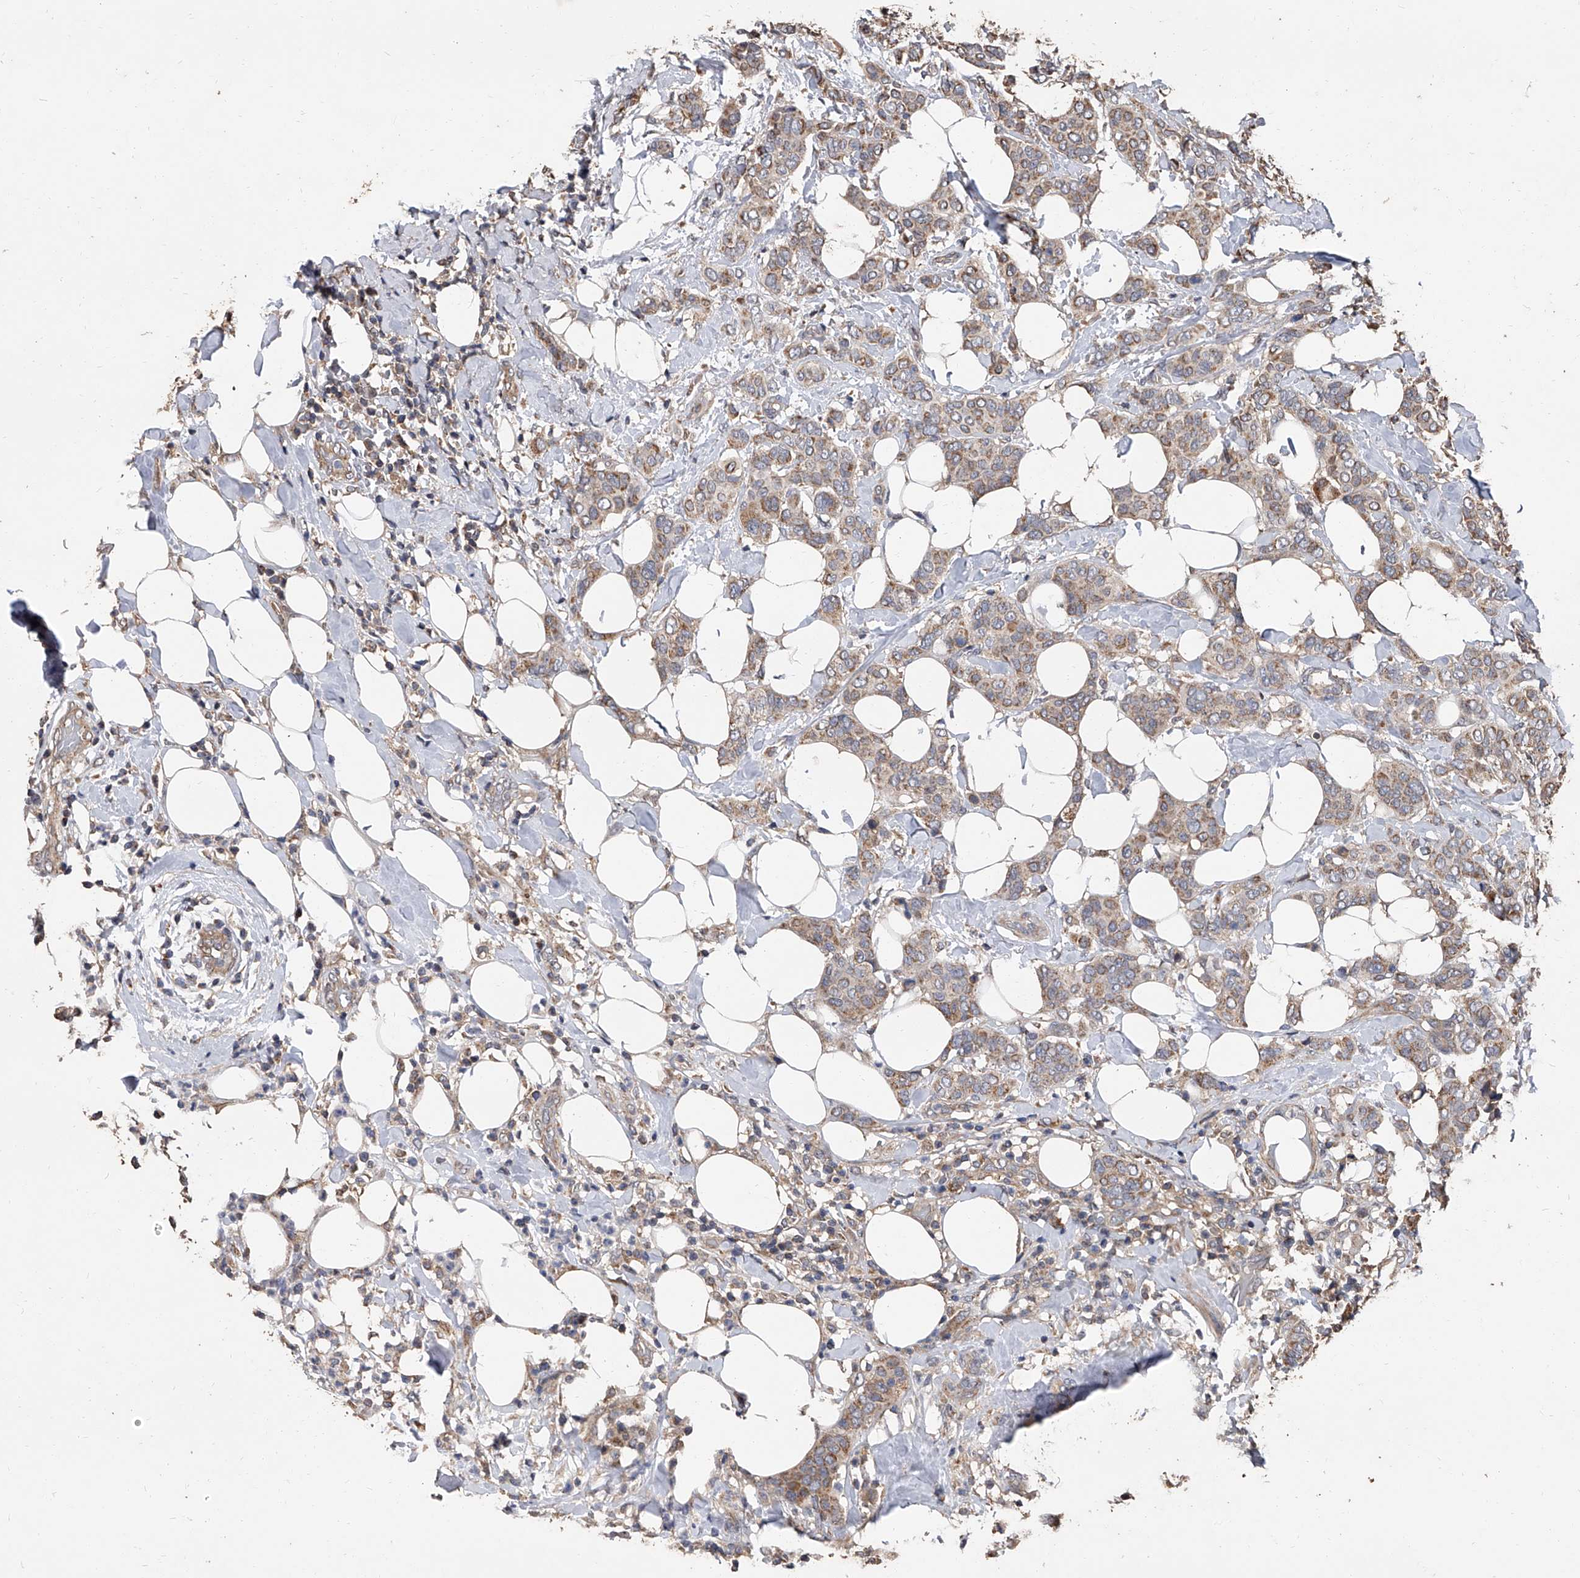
{"staining": {"intensity": "moderate", "quantity": ">75%", "location": "cytoplasmic/membranous"}, "tissue": "breast cancer", "cell_type": "Tumor cells", "image_type": "cancer", "snomed": [{"axis": "morphology", "description": "Lobular carcinoma"}, {"axis": "topography", "description": "Breast"}], "caption": "Breast lobular carcinoma stained with DAB IHC exhibits medium levels of moderate cytoplasmic/membranous staining in about >75% of tumor cells. Using DAB (brown) and hematoxylin (blue) stains, captured at high magnification using brightfield microscopy.", "gene": "LTV1", "patient": {"sex": "female", "age": 51}}